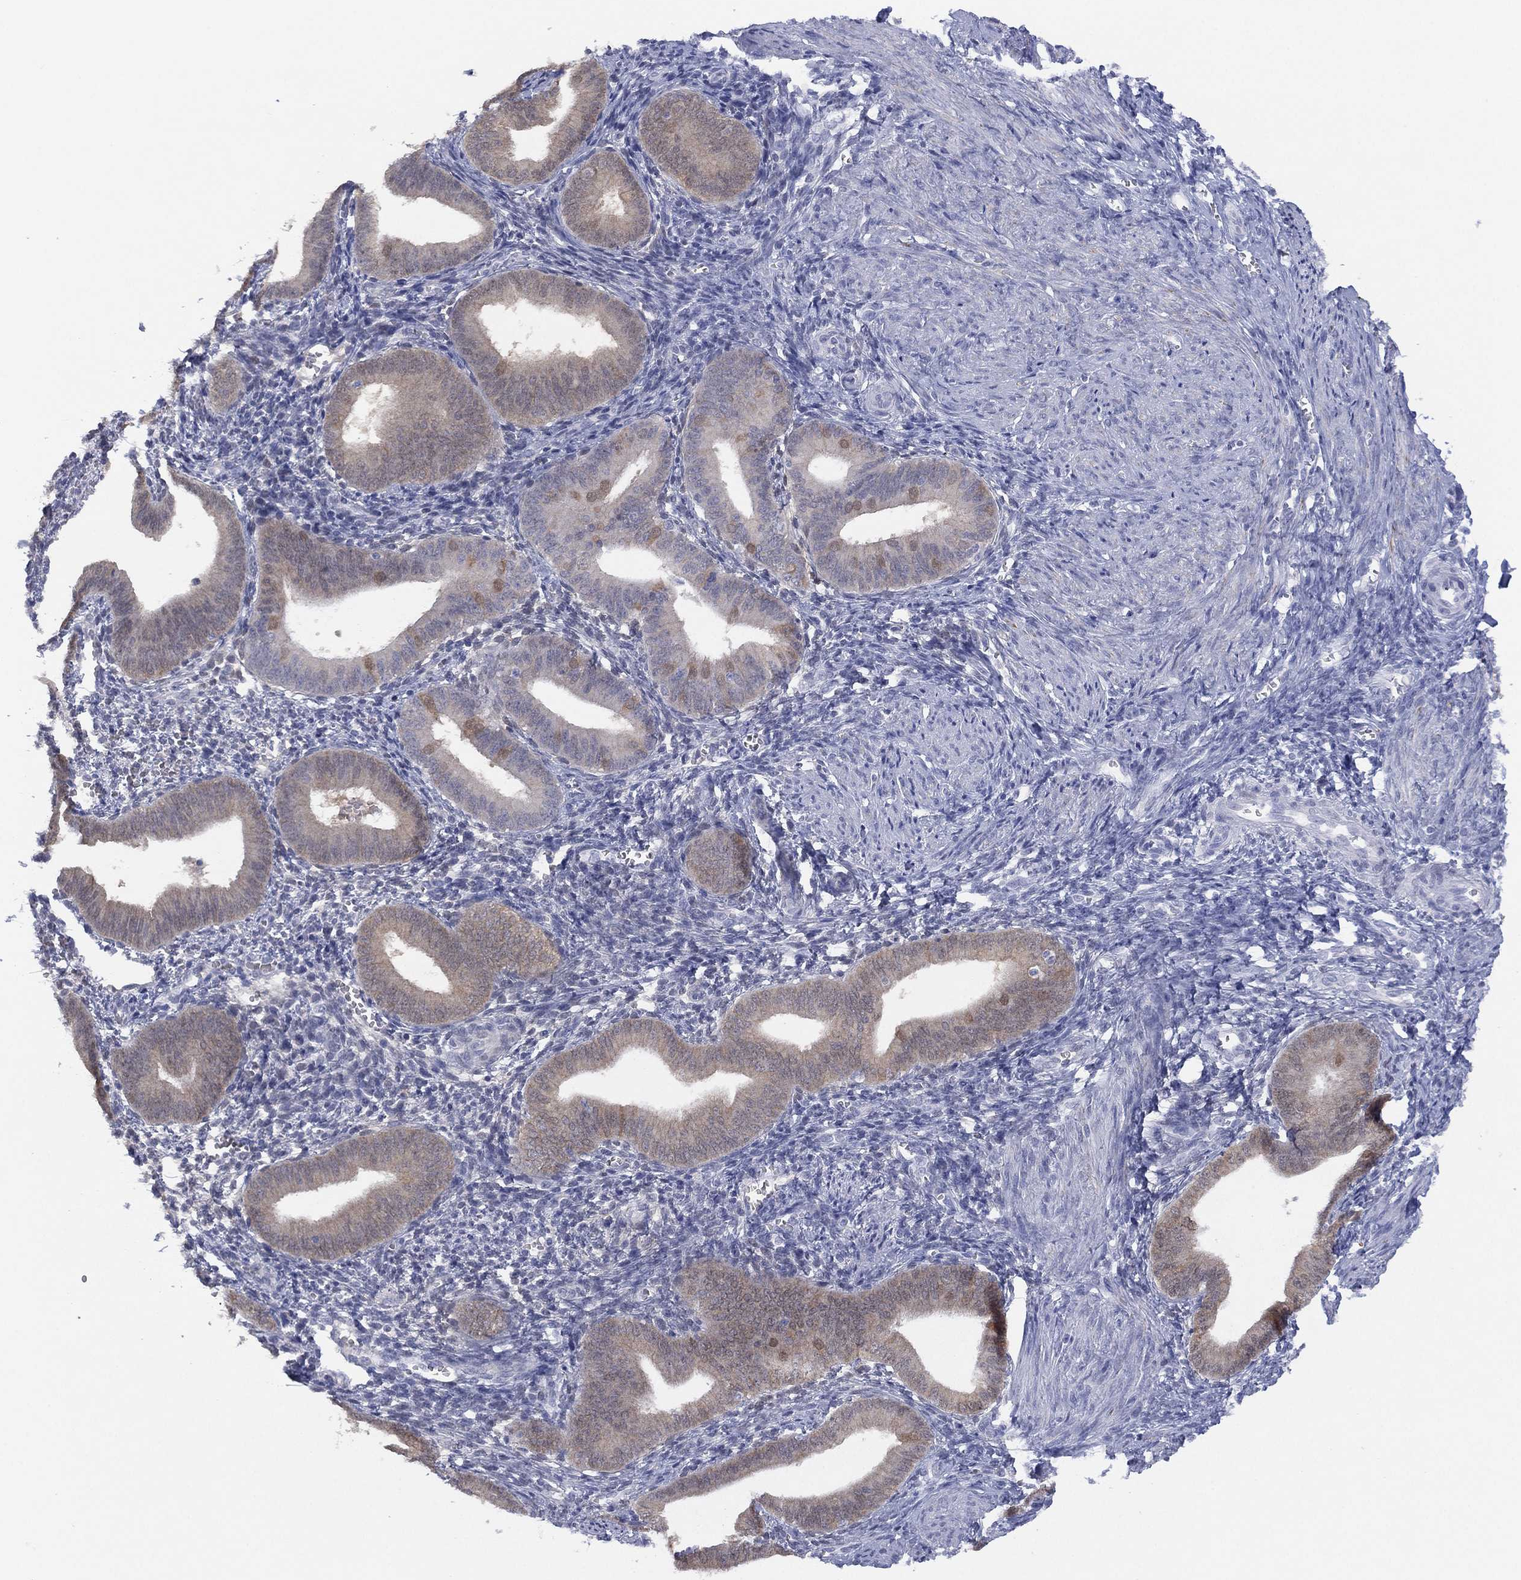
{"staining": {"intensity": "negative", "quantity": "none", "location": "none"}, "tissue": "endometrium", "cell_type": "Cells in endometrial stroma", "image_type": "normal", "snomed": [{"axis": "morphology", "description": "Normal tissue, NOS"}, {"axis": "topography", "description": "Endometrium"}], "caption": "Immunohistochemistry (IHC) histopathology image of benign endometrium stained for a protein (brown), which shows no positivity in cells in endometrial stroma. Nuclei are stained in blue.", "gene": "DDAH1", "patient": {"sex": "female", "age": 42}}